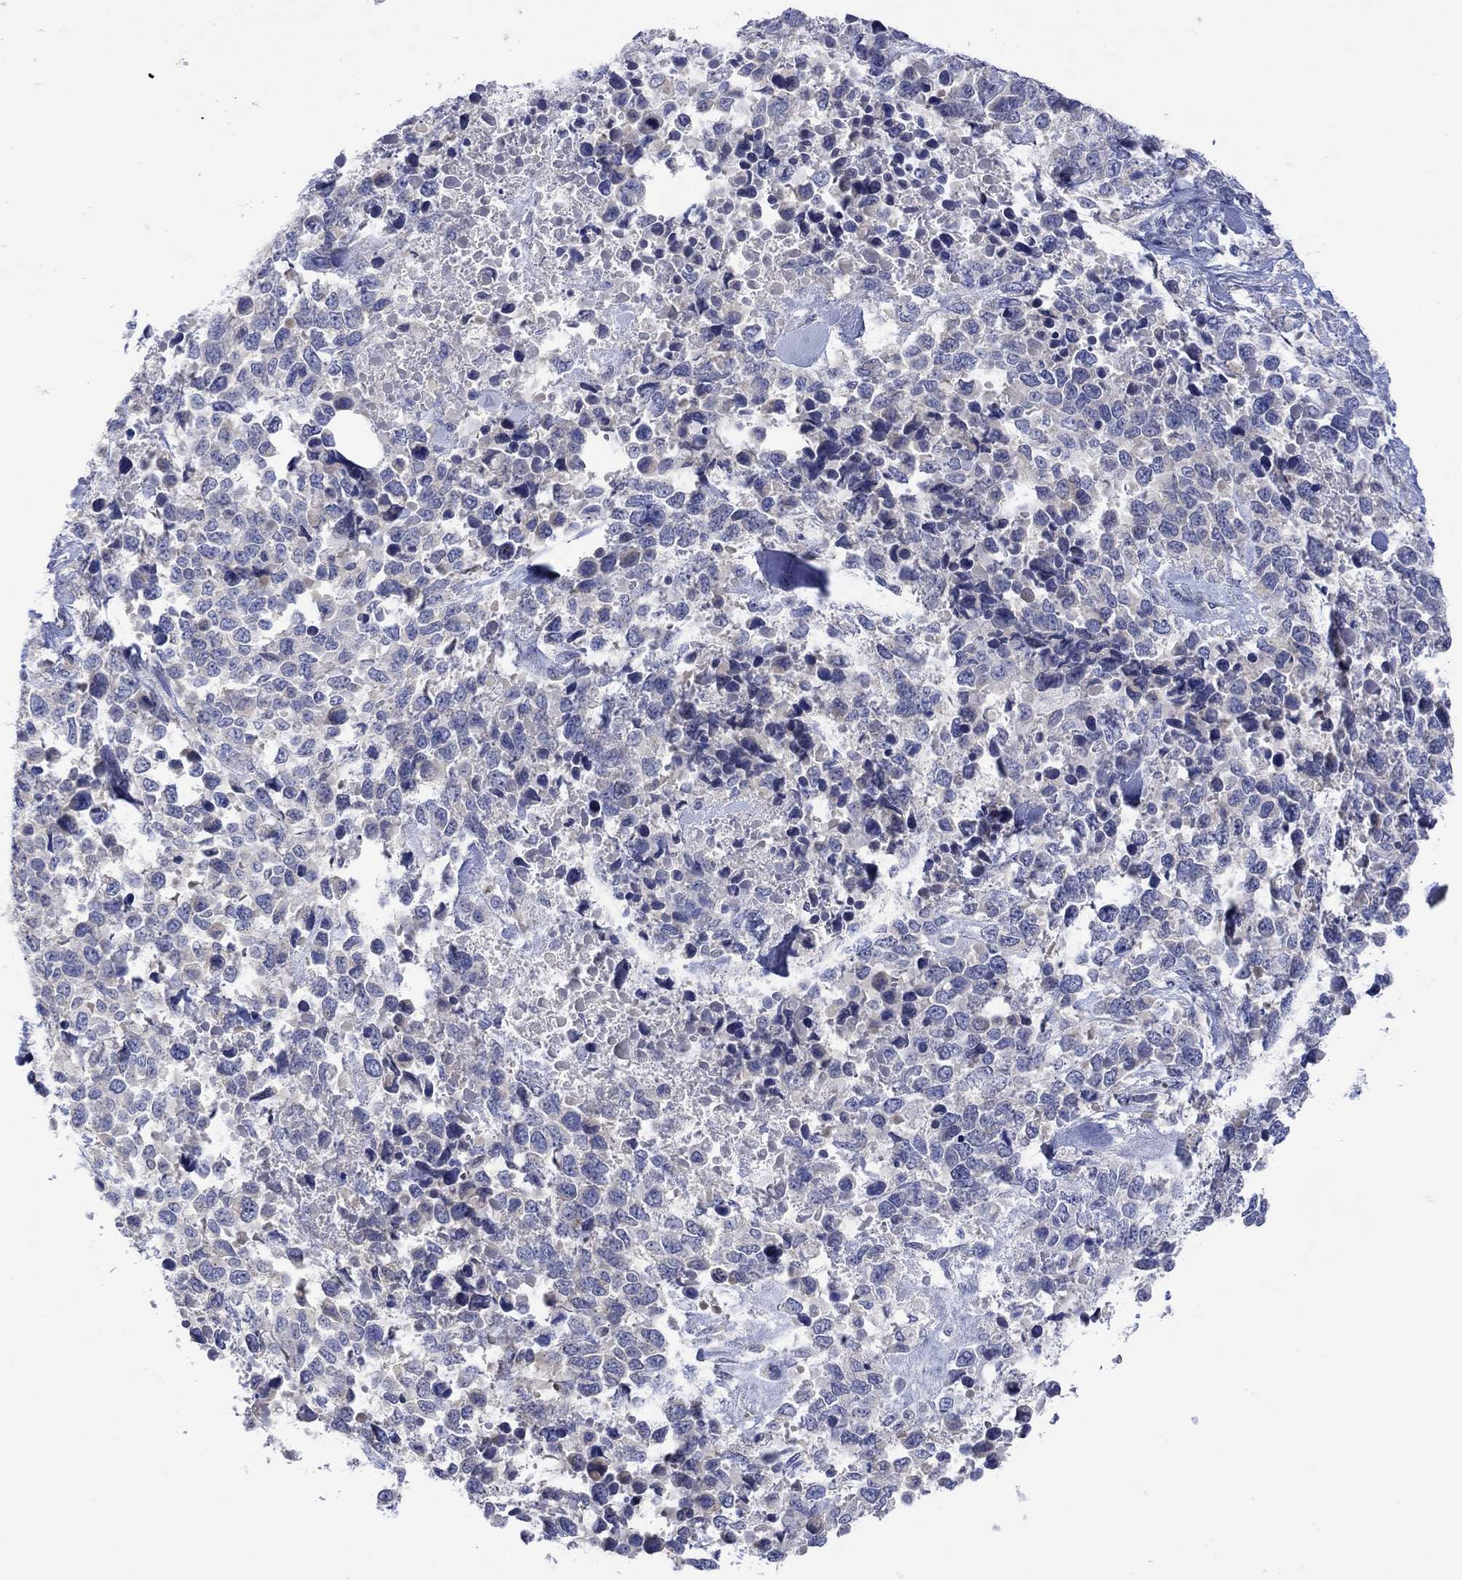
{"staining": {"intensity": "negative", "quantity": "none", "location": "none"}, "tissue": "melanoma", "cell_type": "Tumor cells", "image_type": "cancer", "snomed": [{"axis": "morphology", "description": "Malignant melanoma, Metastatic site"}, {"axis": "topography", "description": "Skin"}], "caption": "IHC micrograph of human malignant melanoma (metastatic site) stained for a protein (brown), which reveals no expression in tumor cells.", "gene": "MSI1", "patient": {"sex": "male", "age": 84}}